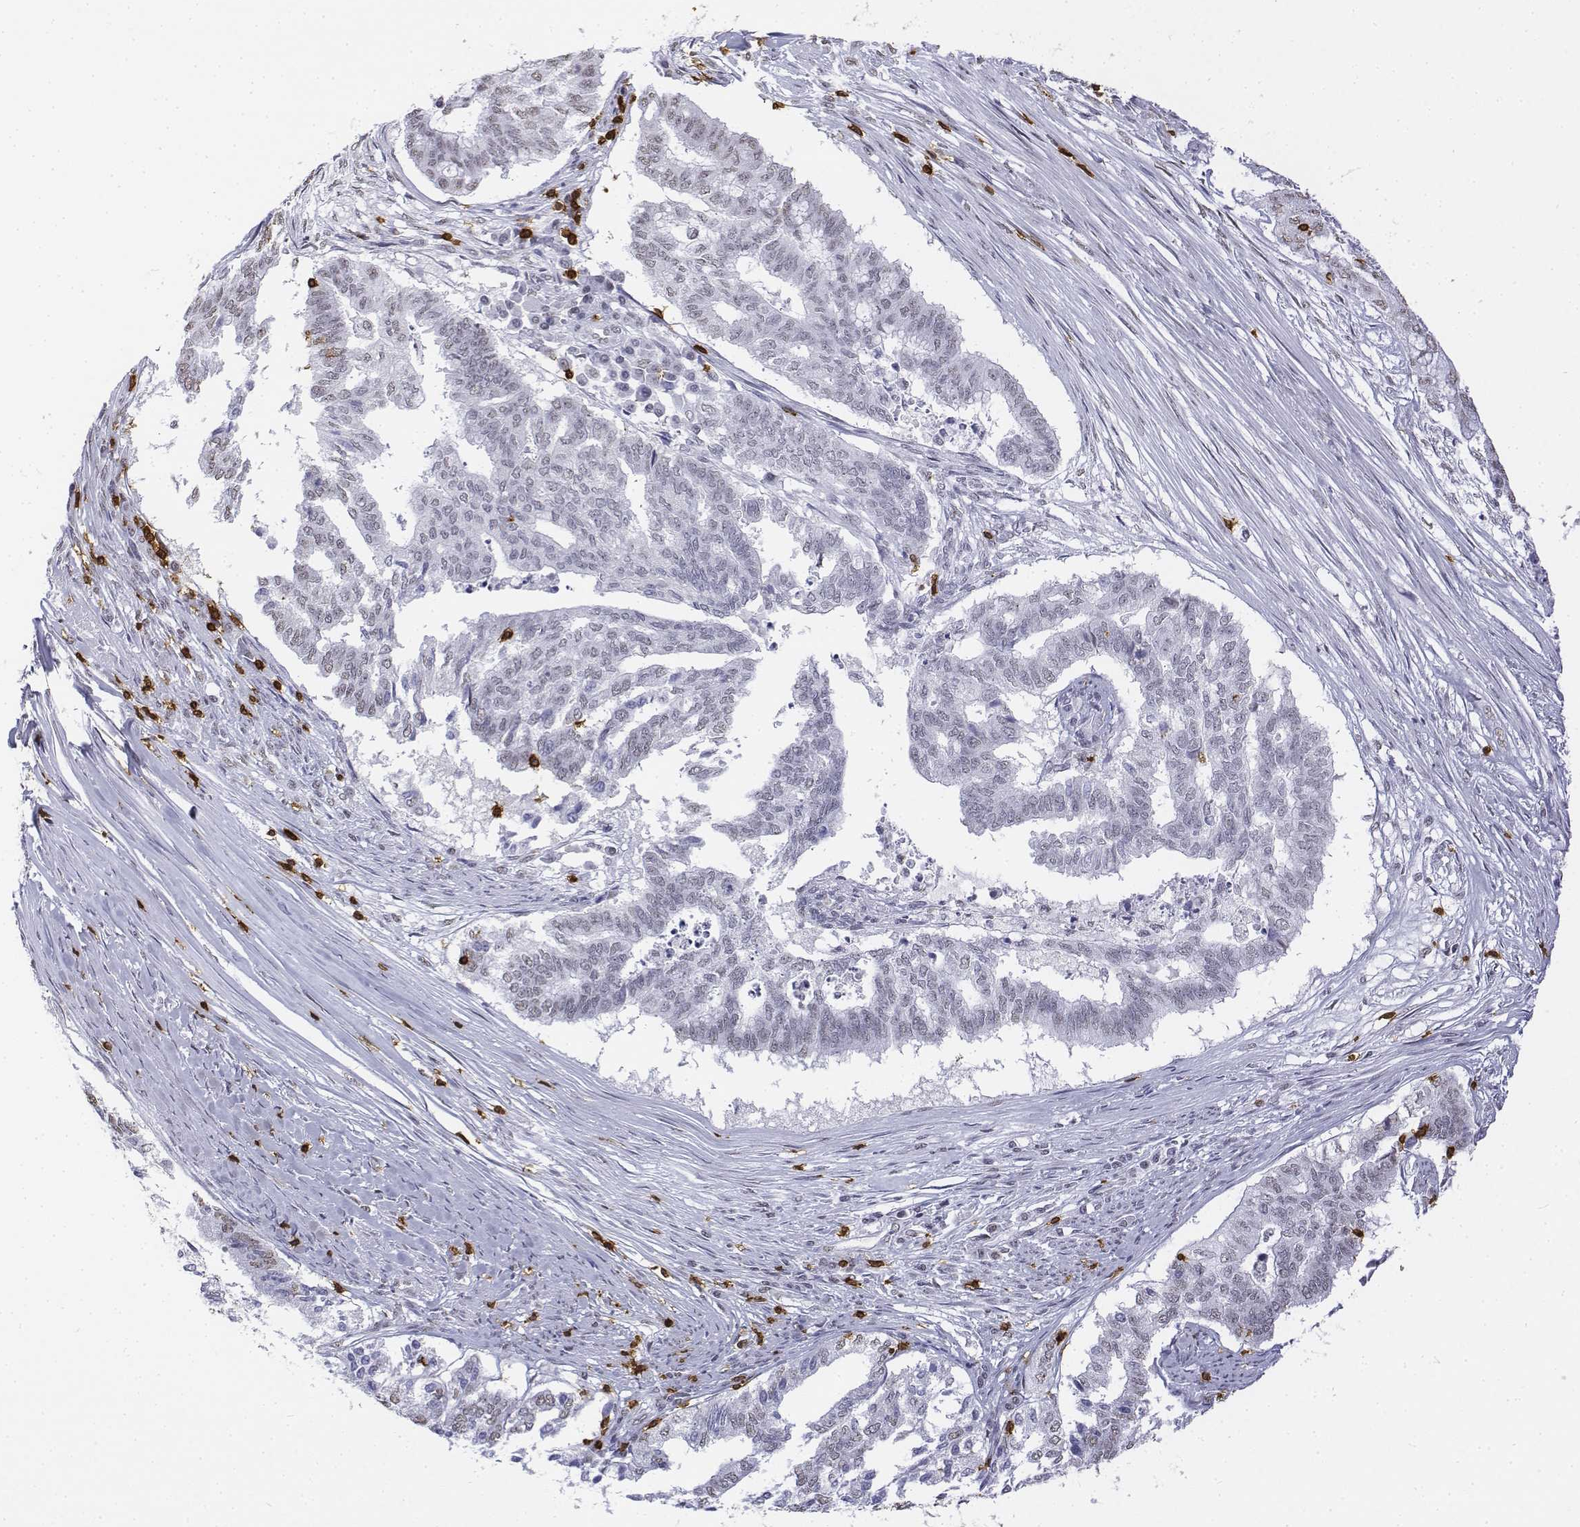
{"staining": {"intensity": "negative", "quantity": "none", "location": "none"}, "tissue": "endometrial cancer", "cell_type": "Tumor cells", "image_type": "cancer", "snomed": [{"axis": "morphology", "description": "Adenocarcinoma, NOS"}, {"axis": "topography", "description": "Endometrium"}], "caption": "A high-resolution micrograph shows immunohistochemistry staining of endometrial cancer, which shows no significant staining in tumor cells.", "gene": "CD3E", "patient": {"sex": "female", "age": 79}}